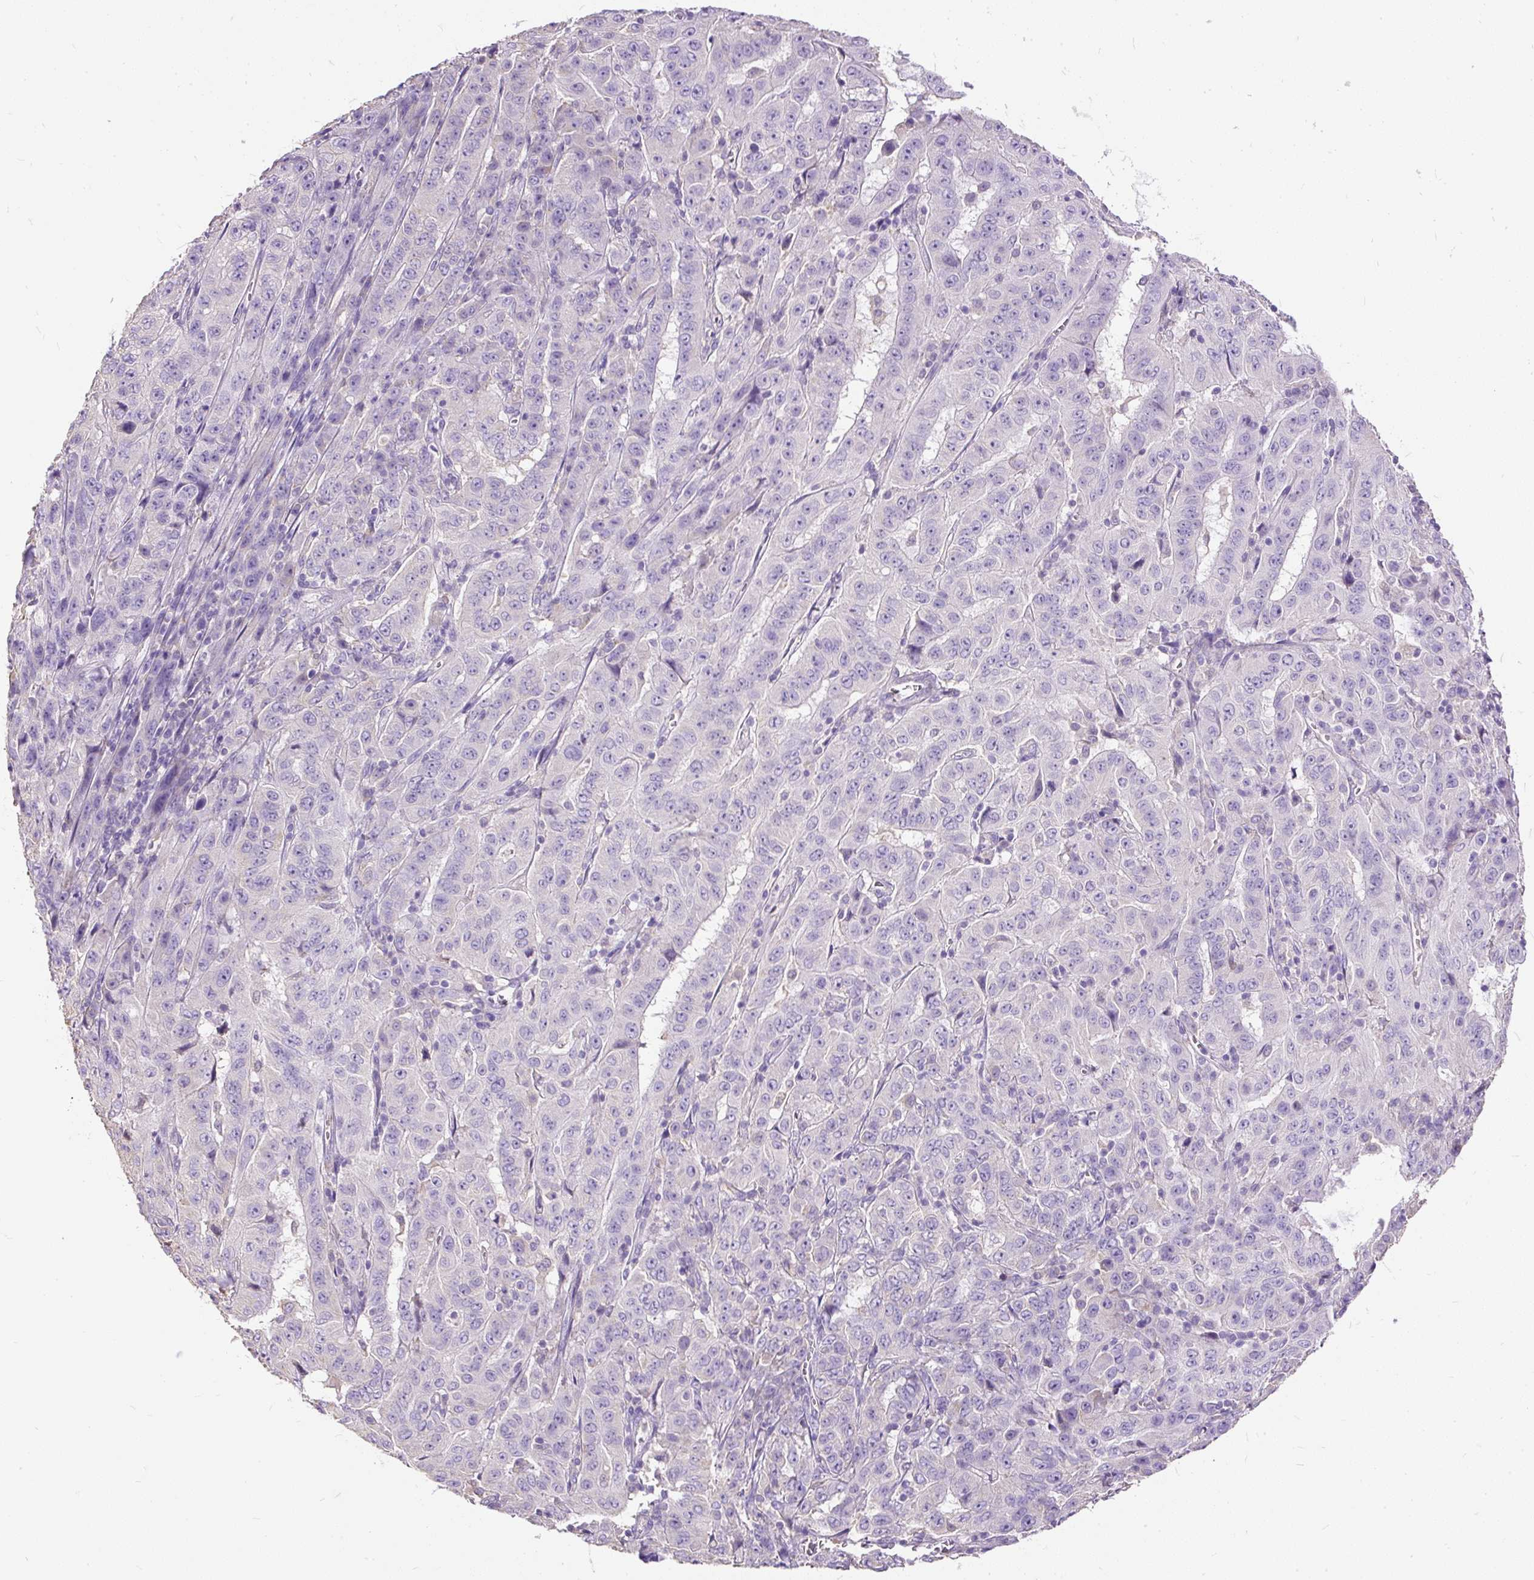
{"staining": {"intensity": "negative", "quantity": "none", "location": "none"}, "tissue": "pancreatic cancer", "cell_type": "Tumor cells", "image_type": "cancer", "snomed": [{"axis": "morphology", "description": "Adenocarcinoma, NOS"}, {"axis": "topography", "description": "Pancreas"}], "caption": "High power microscopy micrograph of an IHC image of pancreatic adenocarcinoma, revealing no significant positivity in tumor cells. Brightfield microscopy of IHC stained with DAB (brown) and hematoxylin (blue), captured at high magnification.", "gene": "GBX1", "patient": {"sex": "male", "age": 63}}